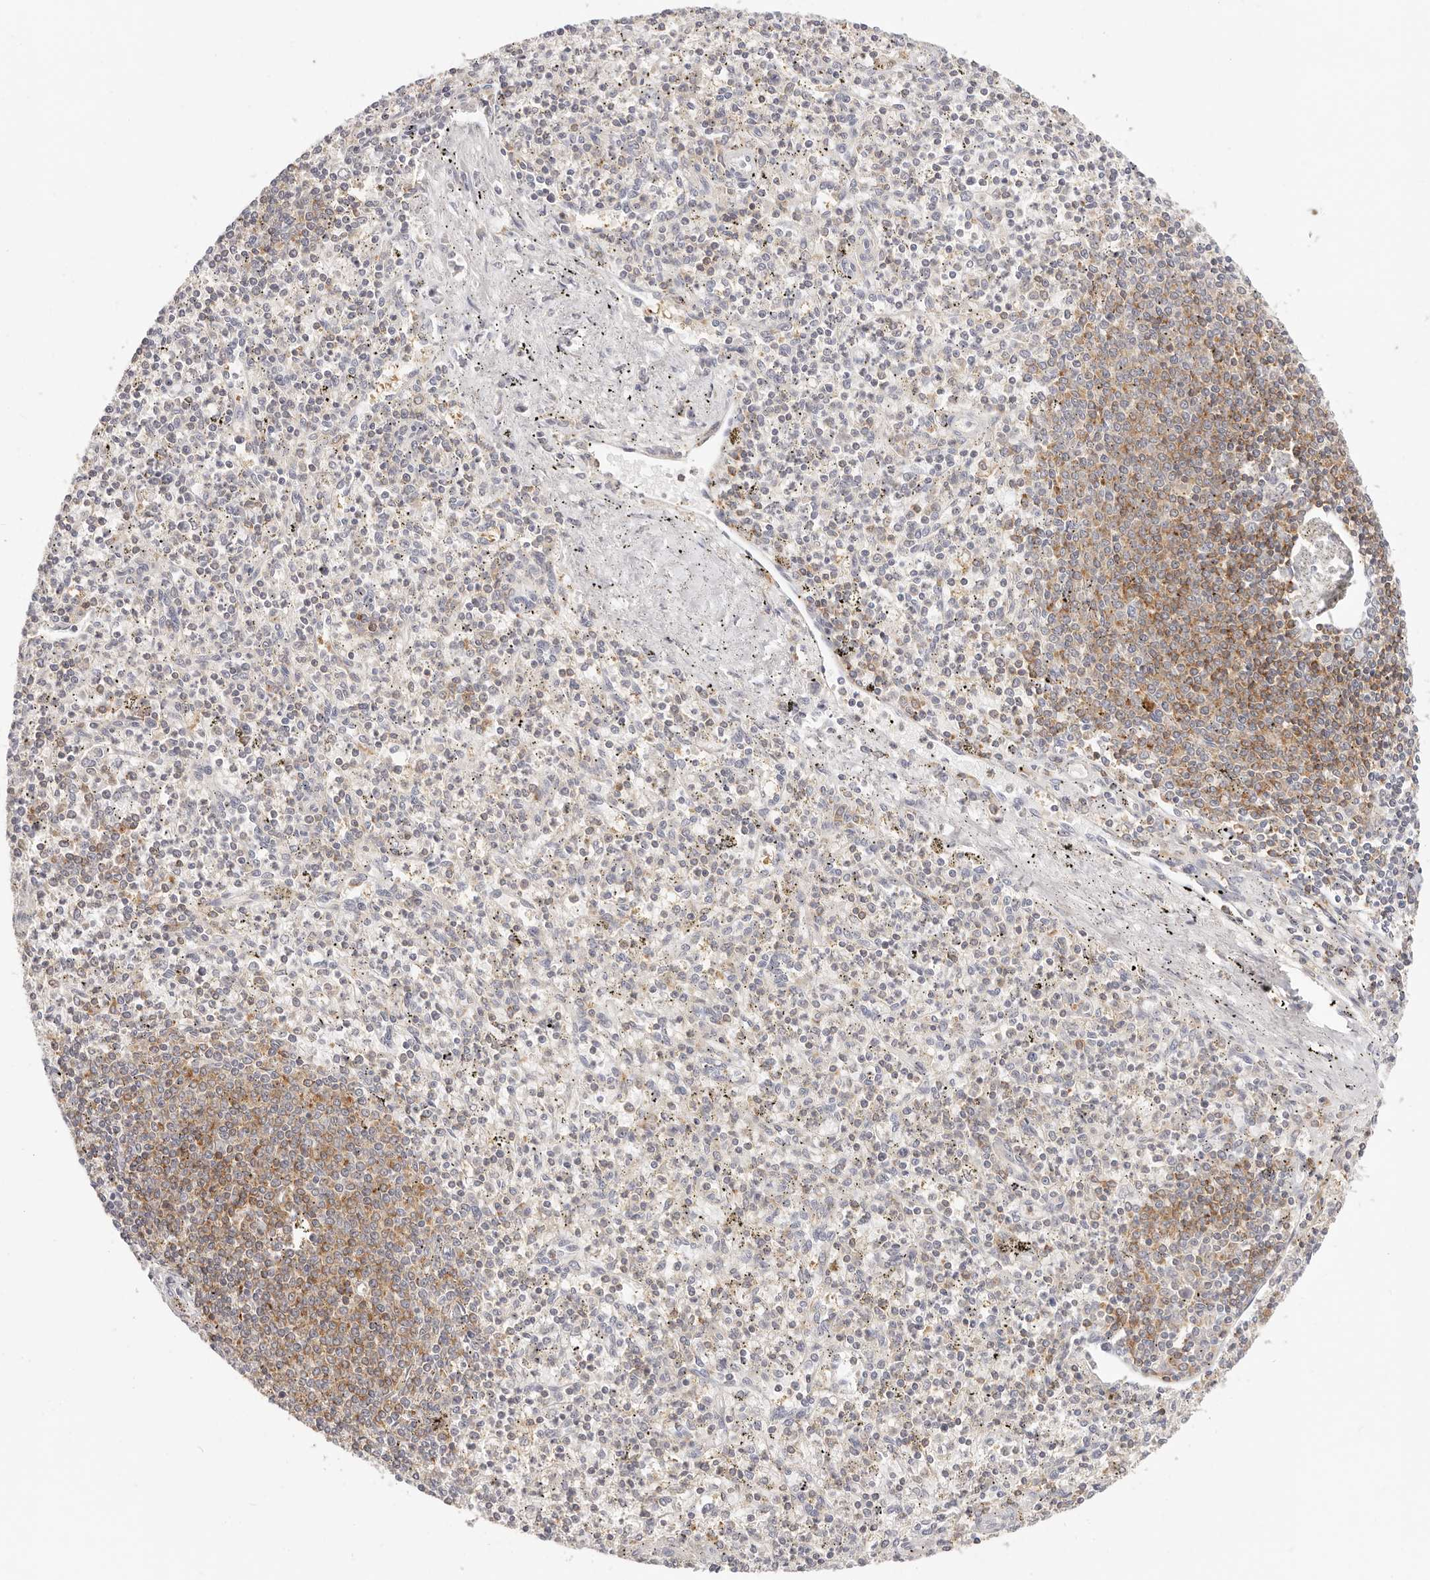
{"staining": {"intensity": "weak", "quantity": "<25%", "location": "cytoplasmic/membranous"}, "tissue": "spleen", "cell_type": "Cells in red pulp", "image_type": "normal", "snomed": [{"axis": "morphology", "description": "Normal tissue, NOS"}, {"axis": "topography", "description": "Spleen"}], "caption": "Photomicrograph shows no significant protein staining in cells in red pulp of normal spleen.", "gene": "DTNBP1", "patient": {"sex": "male", "age": 72}}